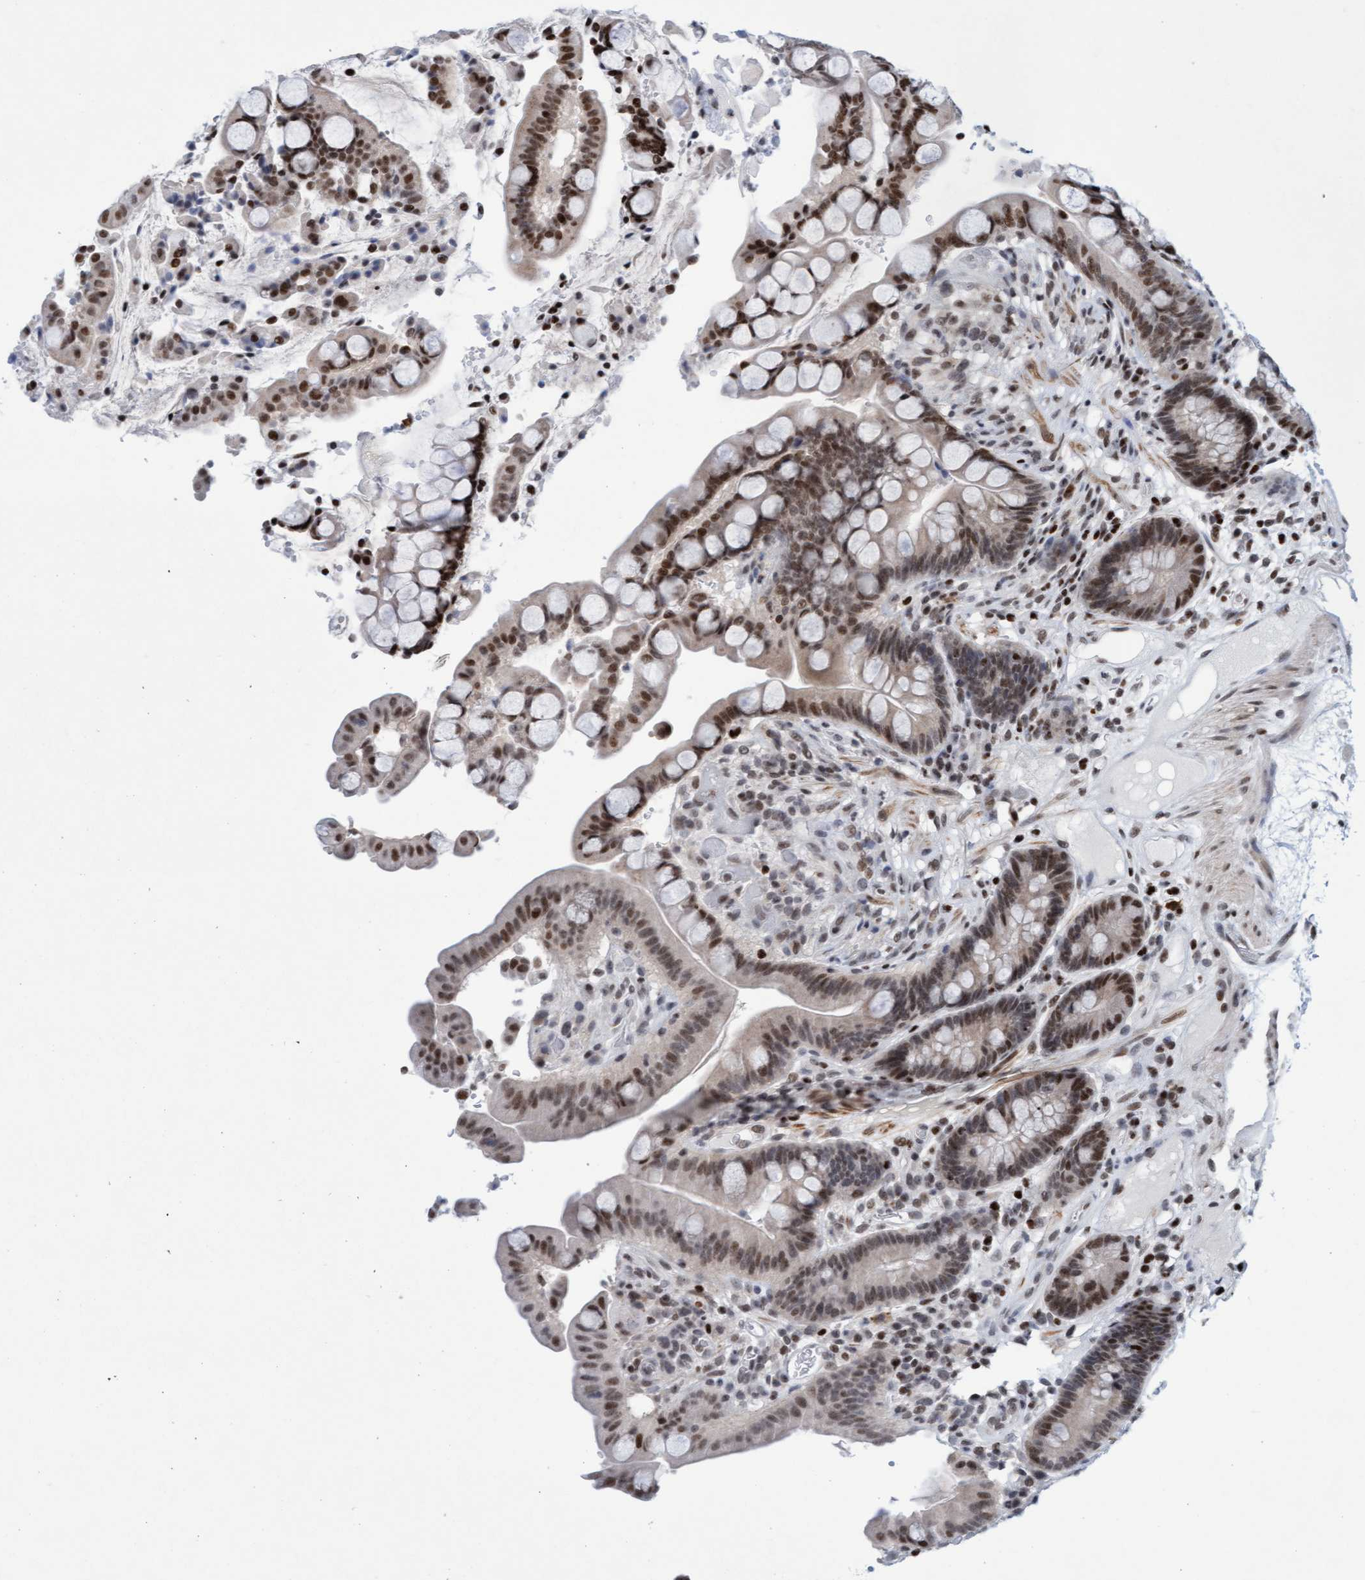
{"staining": {"intensity": "moderate", "quantity": "25%-75%", "location": "nuclear"}, "tissue": "colon", "cell_type": "Endothelial cells", "image_type": "normal", "snomed": [{"axis": "morphology", "description": "Normal tissue, NOS"}, {"axis": "topography", "description": "Colon"}], "caption": "Immunohistochemical staining of normal colon reveals moderate nuclear protein expression in approximately 25%-75% of endothelial cells.", "gene": "GLRX2", "patient": {"sex": "male", "age": 73}}